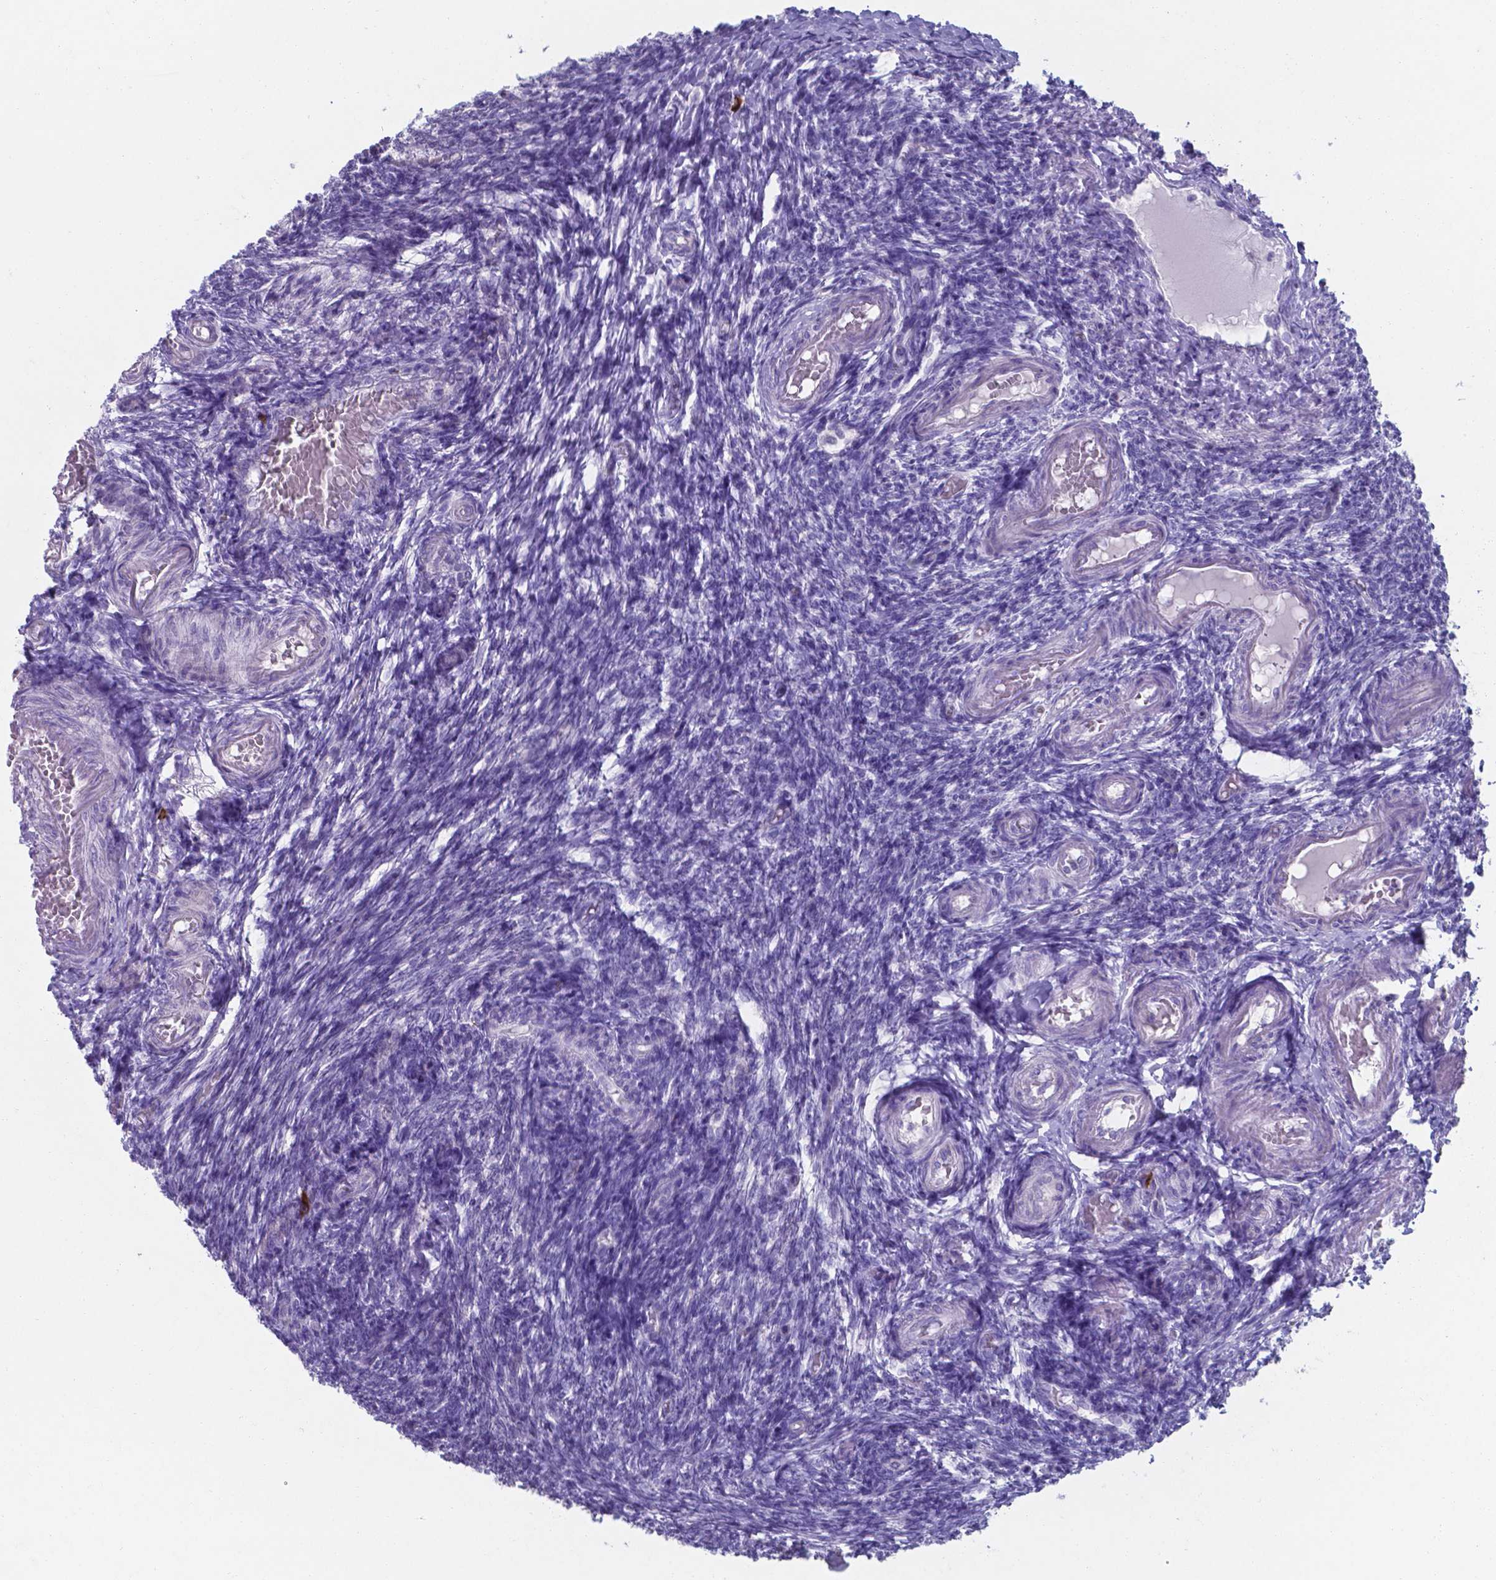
{"staining": {"intensity": "negative", "quantity": "none", "location": "none"}, "tissue": "ovary", "cell_type": "Ovarian stroma cells", "image_type": "normal", "snomed": [{"axis": "morphology", "description": "Normal tissue, NOS"}, {"axis": "topography", "description": "Ovary"}], "caption": "Immunohistochemical staining of benign human ovary displays no significant positivity in ovarian stroma cells. (DAB (3,3'-diaminobenzidine) IHC, high magnification).", "gene": "UBE2J1", "patient": {"sex": "female", "age": 39}}